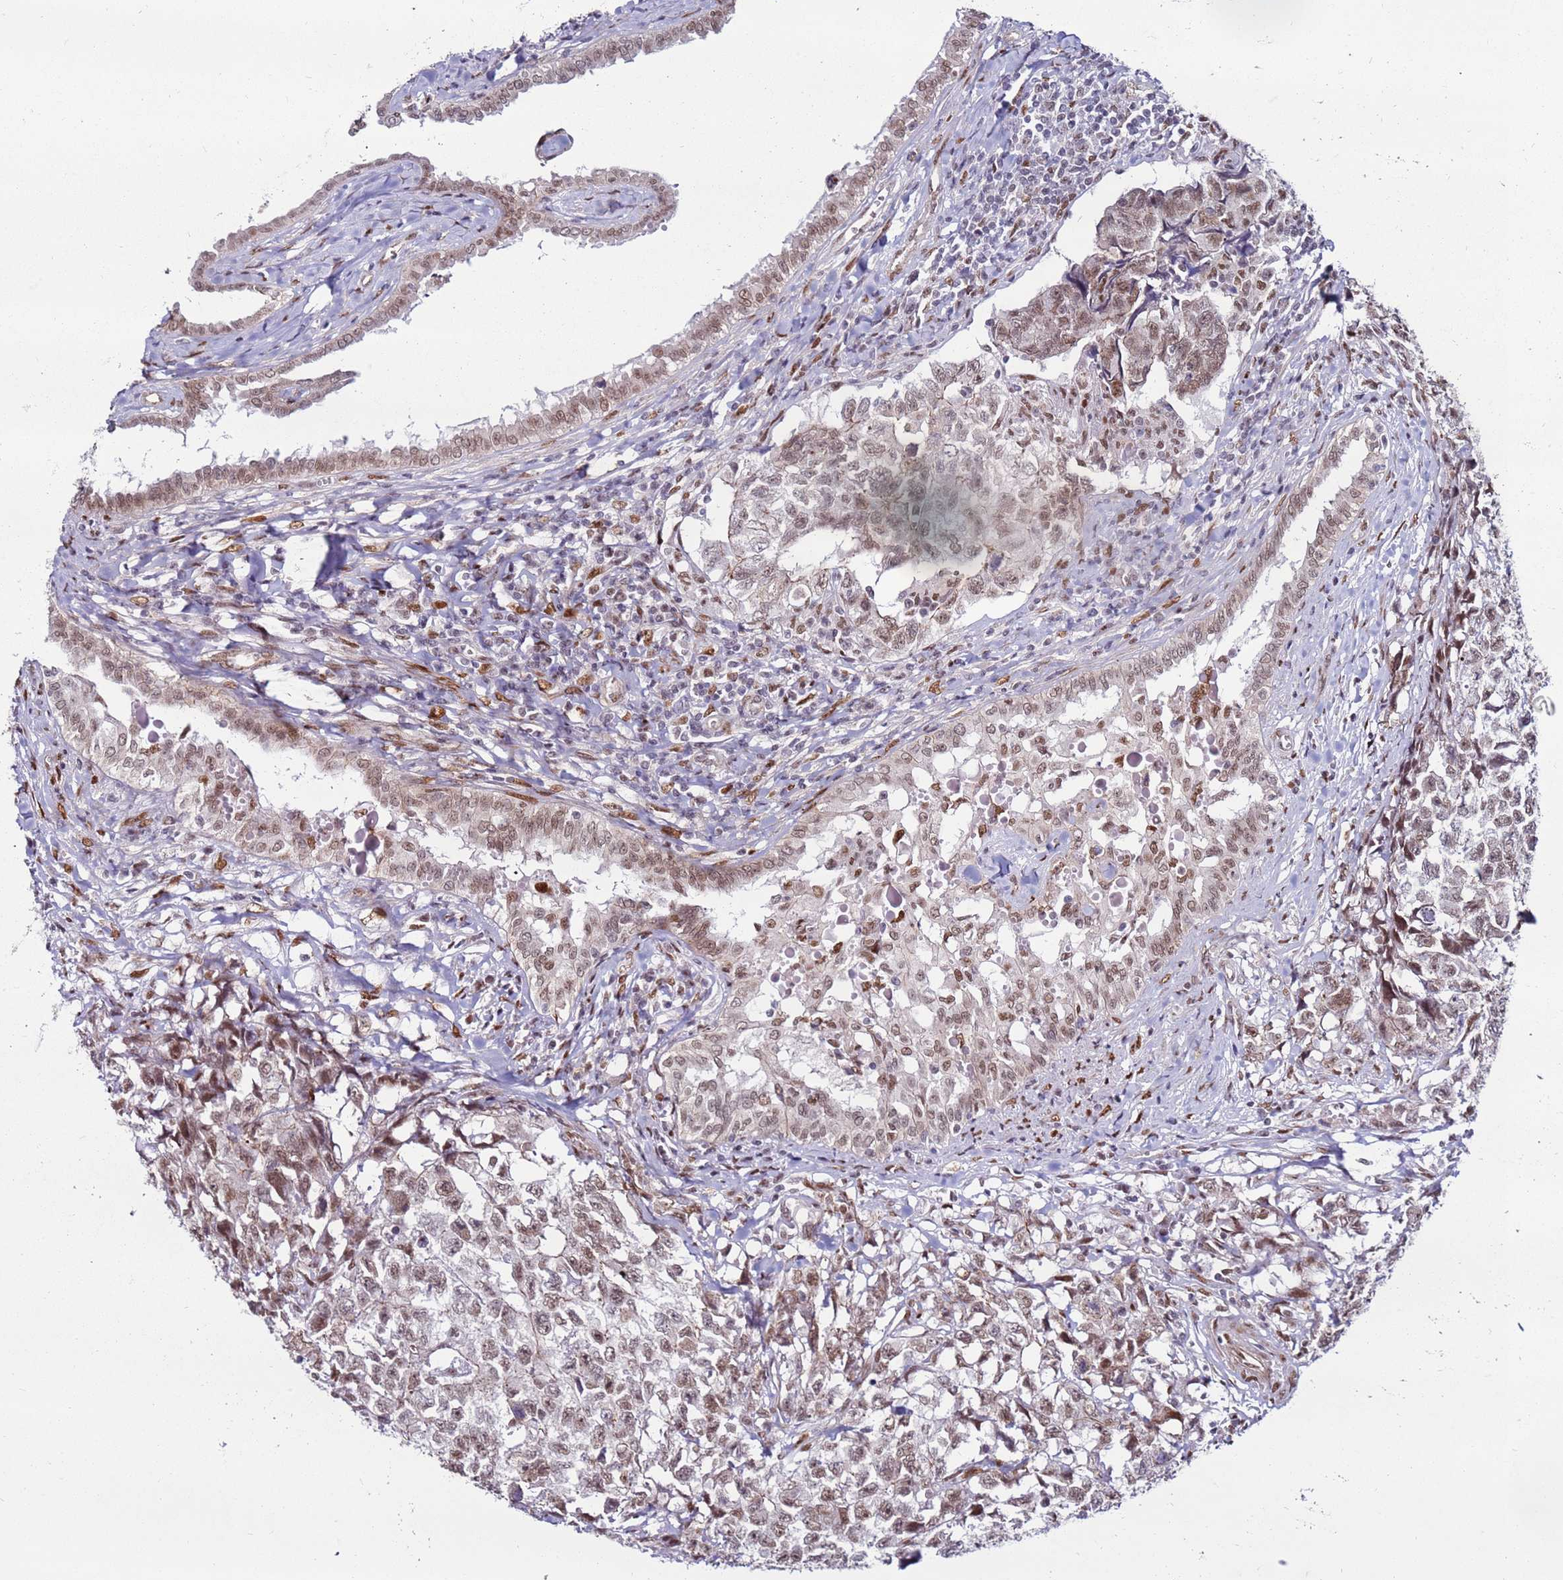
{"staining": {"intensity": "weak", "quantity": ">75%", "location": "nuclear"}, "tissue": "testis cancer", "cell_type": "Tumor cells", "image_type": "cancer", "snomed": [{"axis": "morphology", "description": "Carcinoma, Embryonal, NOS"}, {"axis": "topography", "description": "Testis"}], "caption": "Protein staining of testis embryonal carcinoma tissue demonstrates weak nuclear positivity in approximately >75% of tumor cells.", "gene": "KPNA4", "patient": {"sex": "male", "age": 31}}